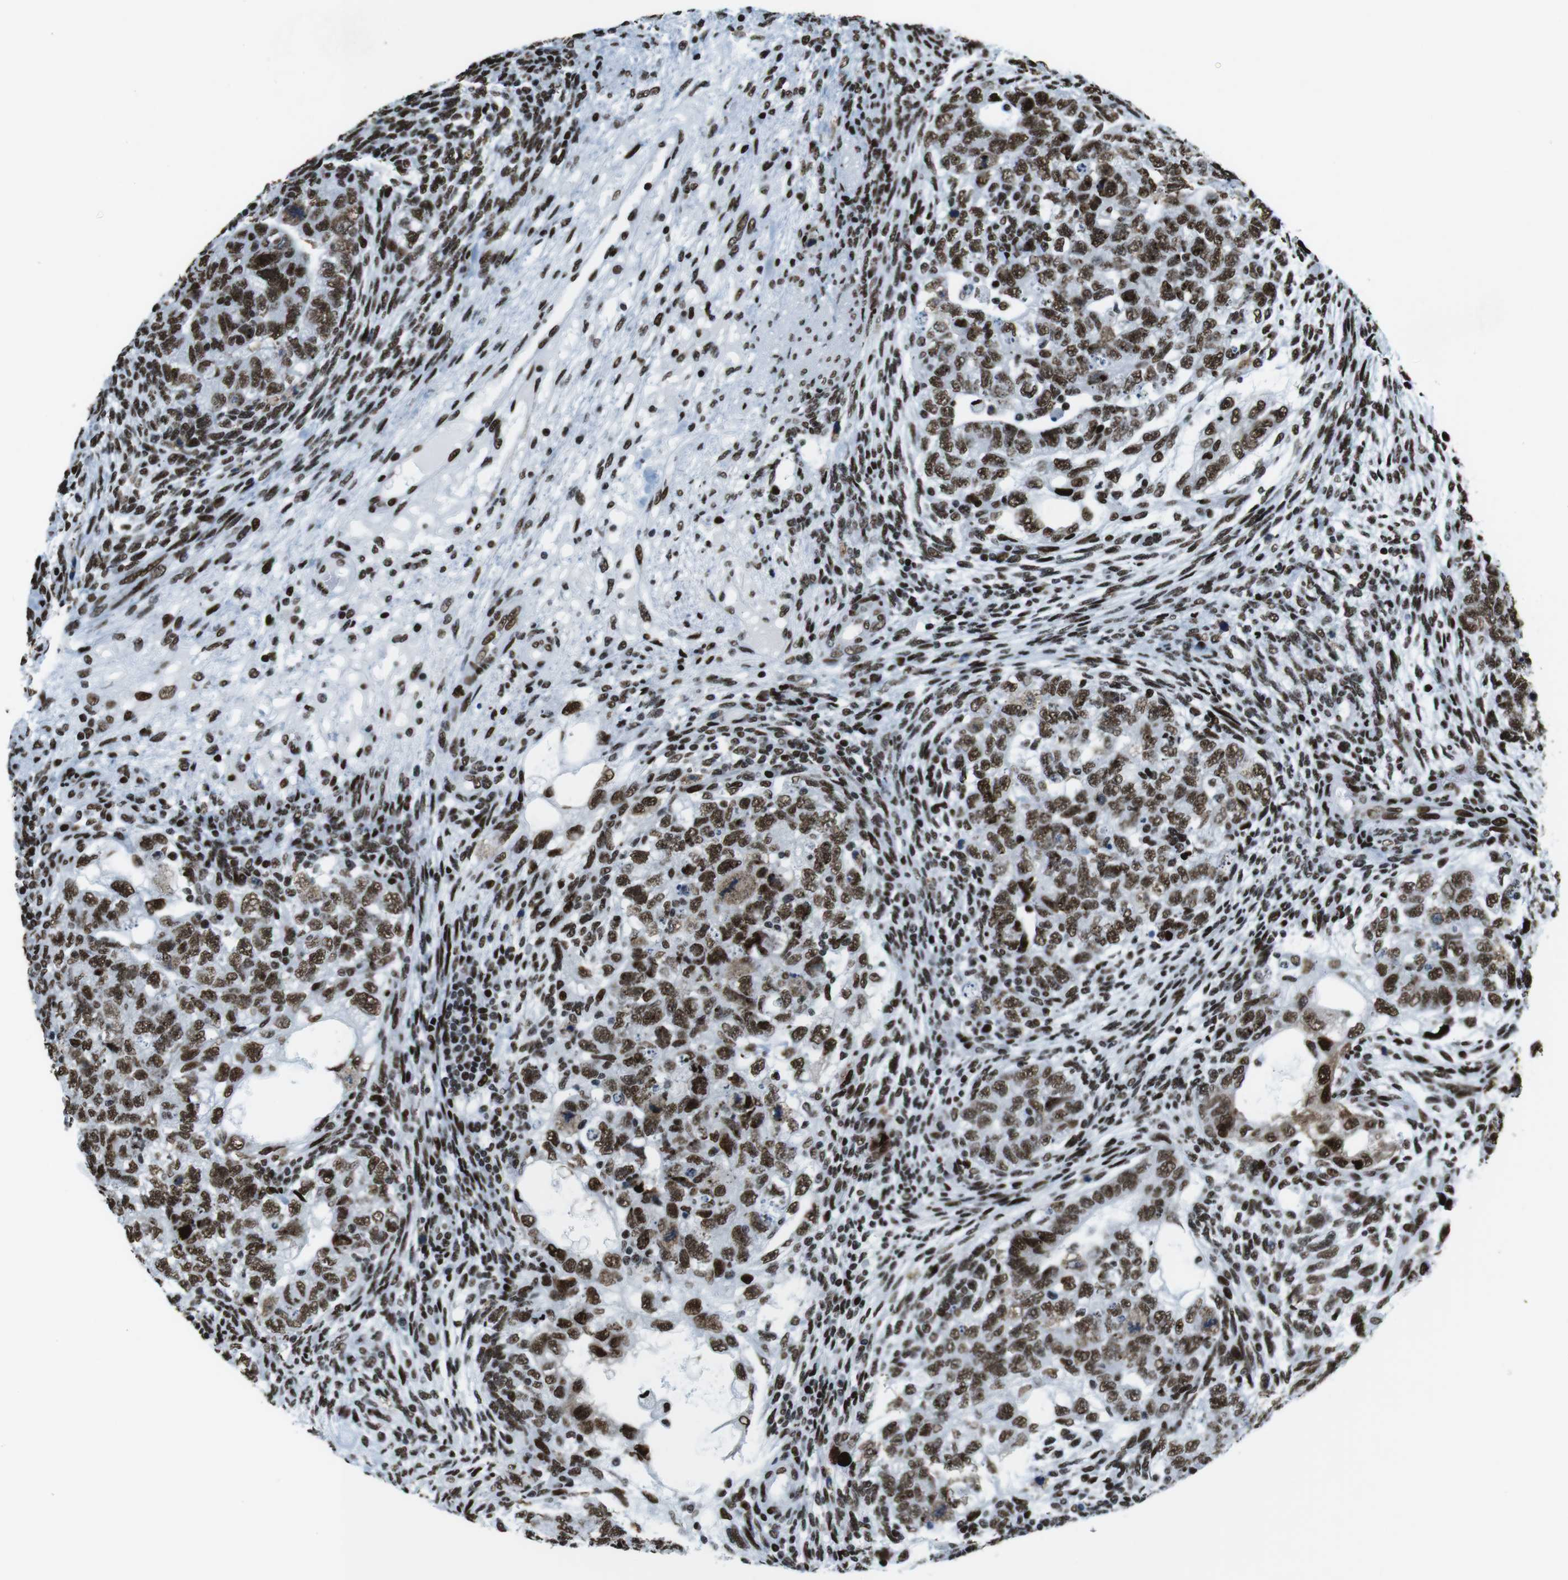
{"staining": {"intensity": "strong", "quantity": ">75%", "location": "nuclear"}, "tissue": "testis cancer", "cell_type": "Tumor cells", "image_type": "cancer", "snomed": [{"axis": "morphology", "description": "Normal tissue, NOS"}, {"axis": "morphology", "description": "Carcinoma, Embryonal, NOS"}, {"axis": "topography", "description": "Testis"}], "caption": "A high-resolution micrograph shows IHC staining of testis embryonal carcinoma, which demonstrates strong nuclear expression in about >75% of tumor cells. The staining was performed using DAB (3,3'-diaminobenzidine), with brown indicating positive protein expression. Nuclei are stained blue with hematoxylin.", "gene": "CITED2", "patient": {"sex": "male", "age": 36}}